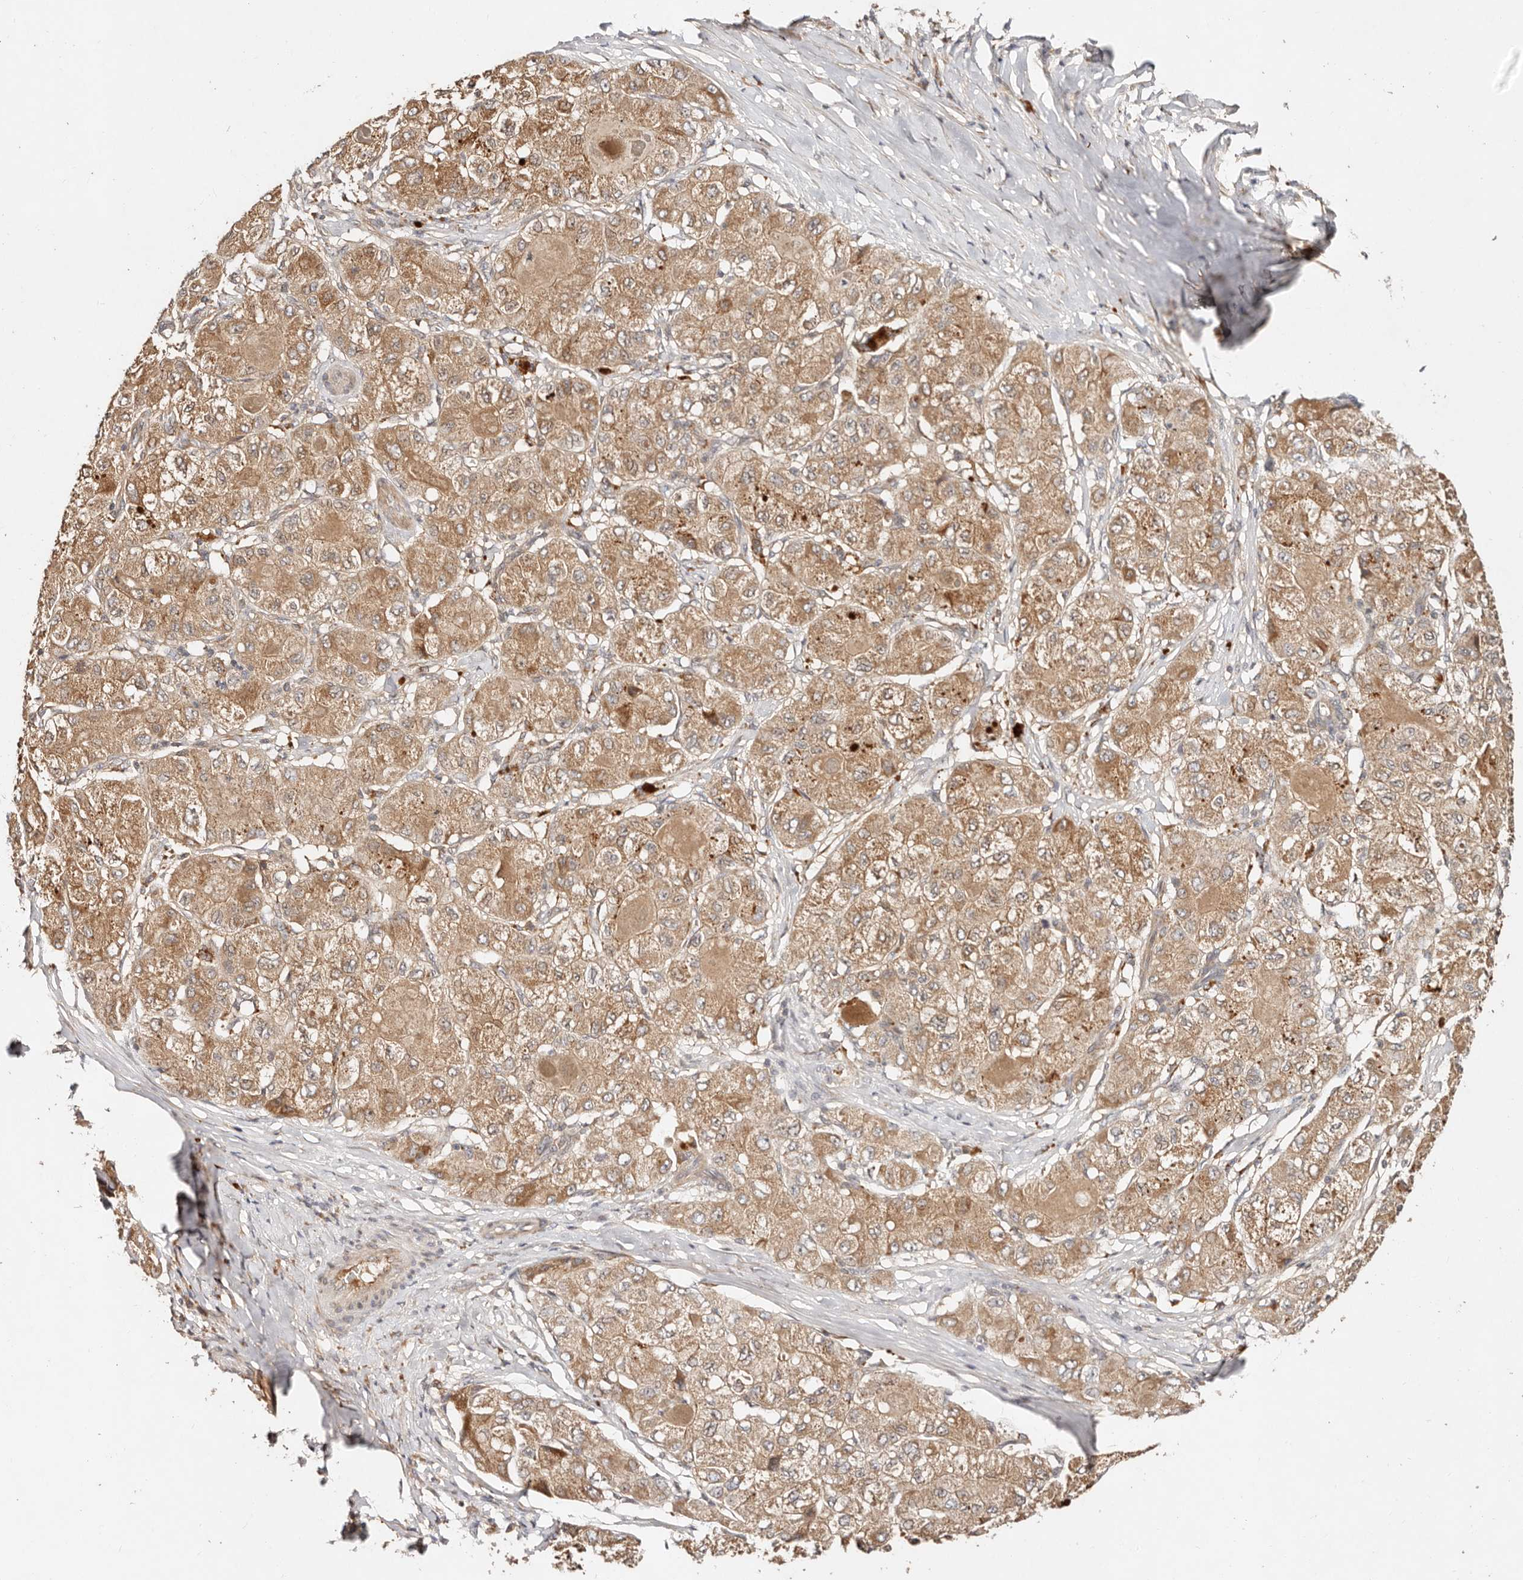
{"staining": {"intensity": "moderate", "quantity": ">75%", "location": "cytoplasmic/membranous"}, "tissue": "liver cancer", "cell_type": "Tumor cells", "image_type": "cancer", "snomed": [{"axis": "morphology", "description": "Carcinoma, Hepatocellular, NOS"}, {"axis": "topography", "description": "Liver"}], "caption": "Brown immunohistochemical staining in hepatocellular carcinoma (liver) exhibits moderate cytoplasmic/membranous positivity in about >75% of tumor cells.", "gene": "DENND11", "patient": {"sex": "male", "age": 80}}